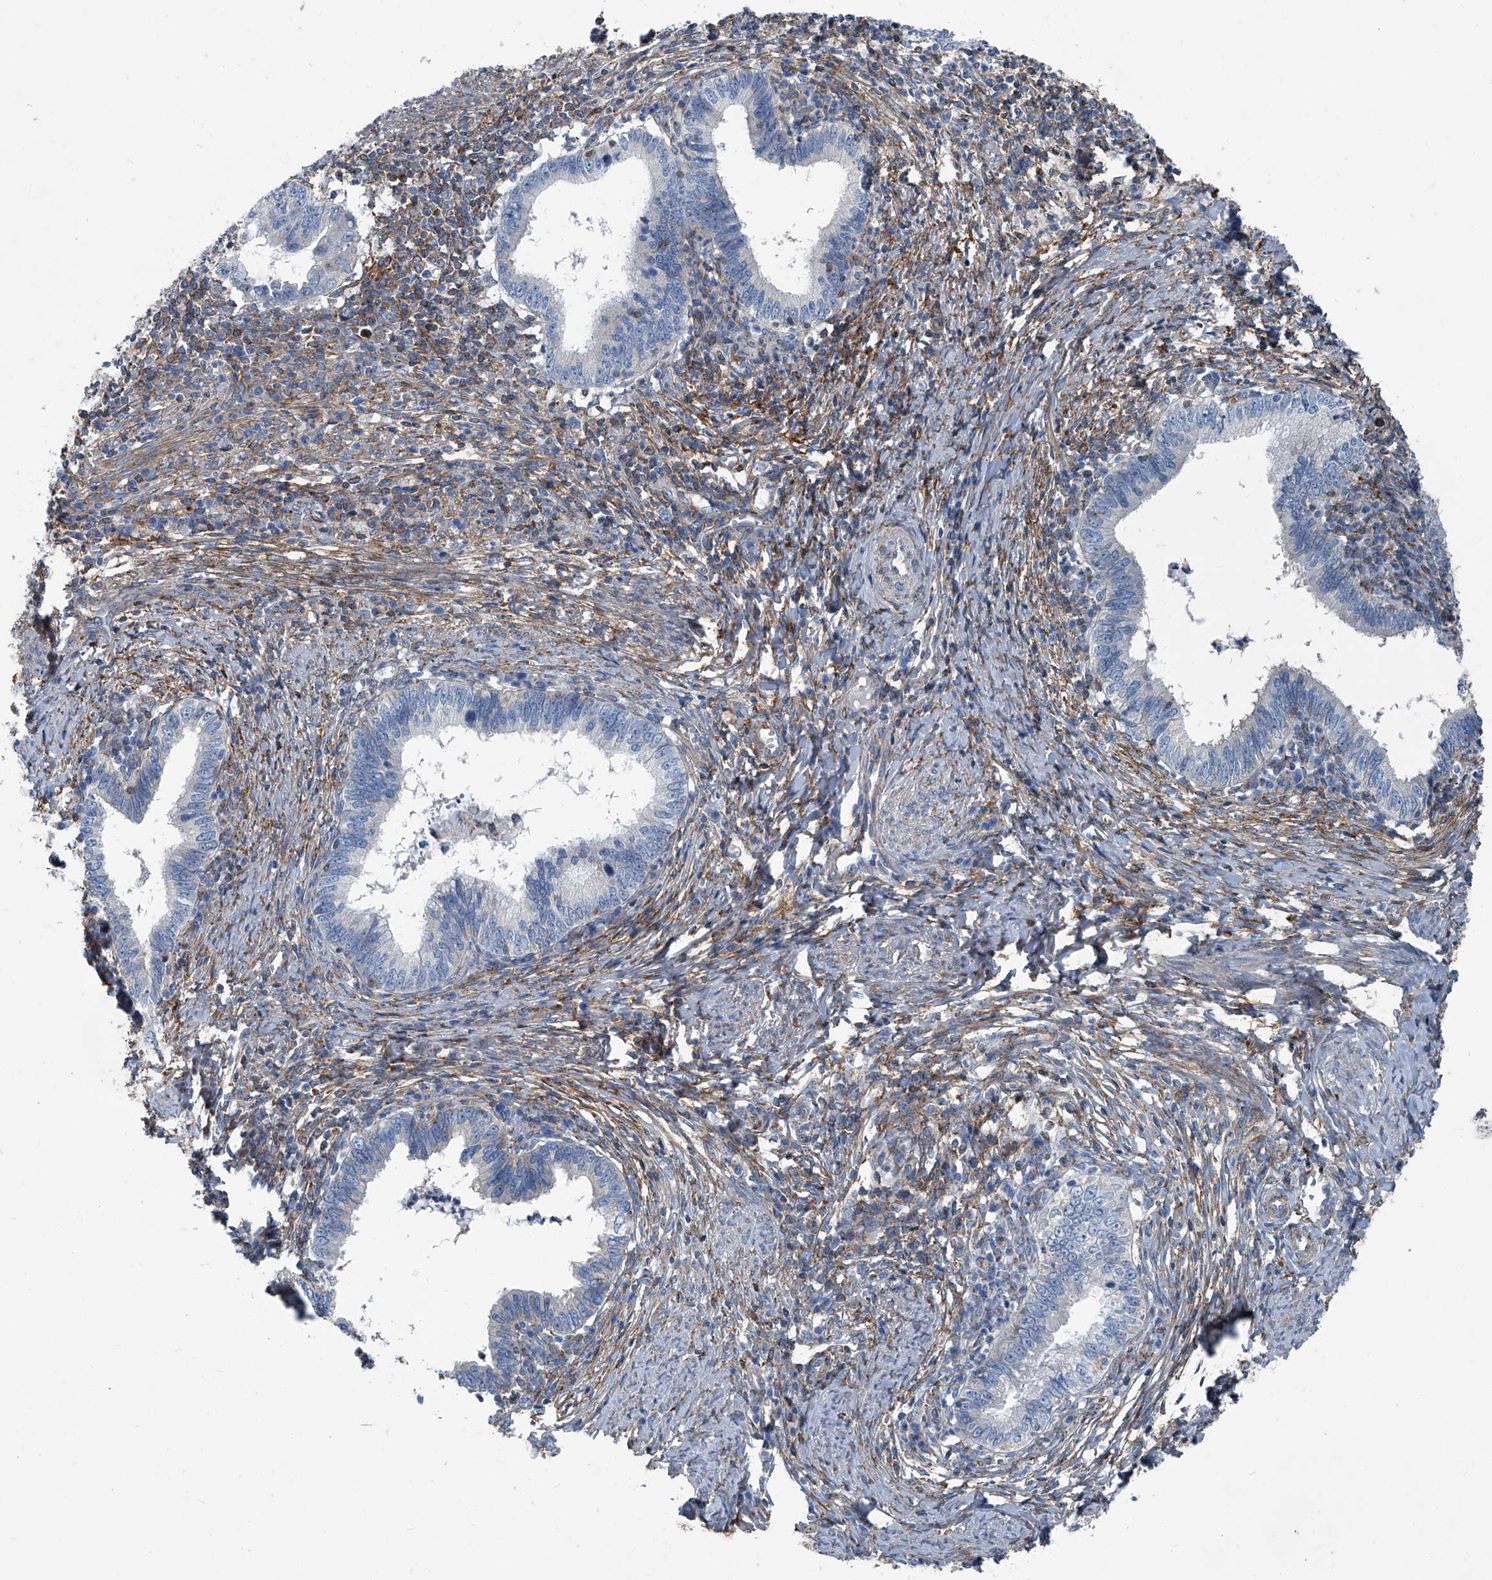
{"staining": {"intensity": "negative", "quantity": "none", "location": "none"}, "tissue": "cervical cancer", "cell_type": "Tumor cells", "image_type": "cancer", "snomed": [{"axis": "morphology", "description": "Adenocarcinoma, NOS"}, {"axis": "topography", "description": "Cervix"}], "caption": "IHC image of human cervical adenocarcinoma stained for a protein (brown), which displays no staining in tumor cells.", "gene": "SEPTIN7", "patient": {"sex": "female", "age": 36}}